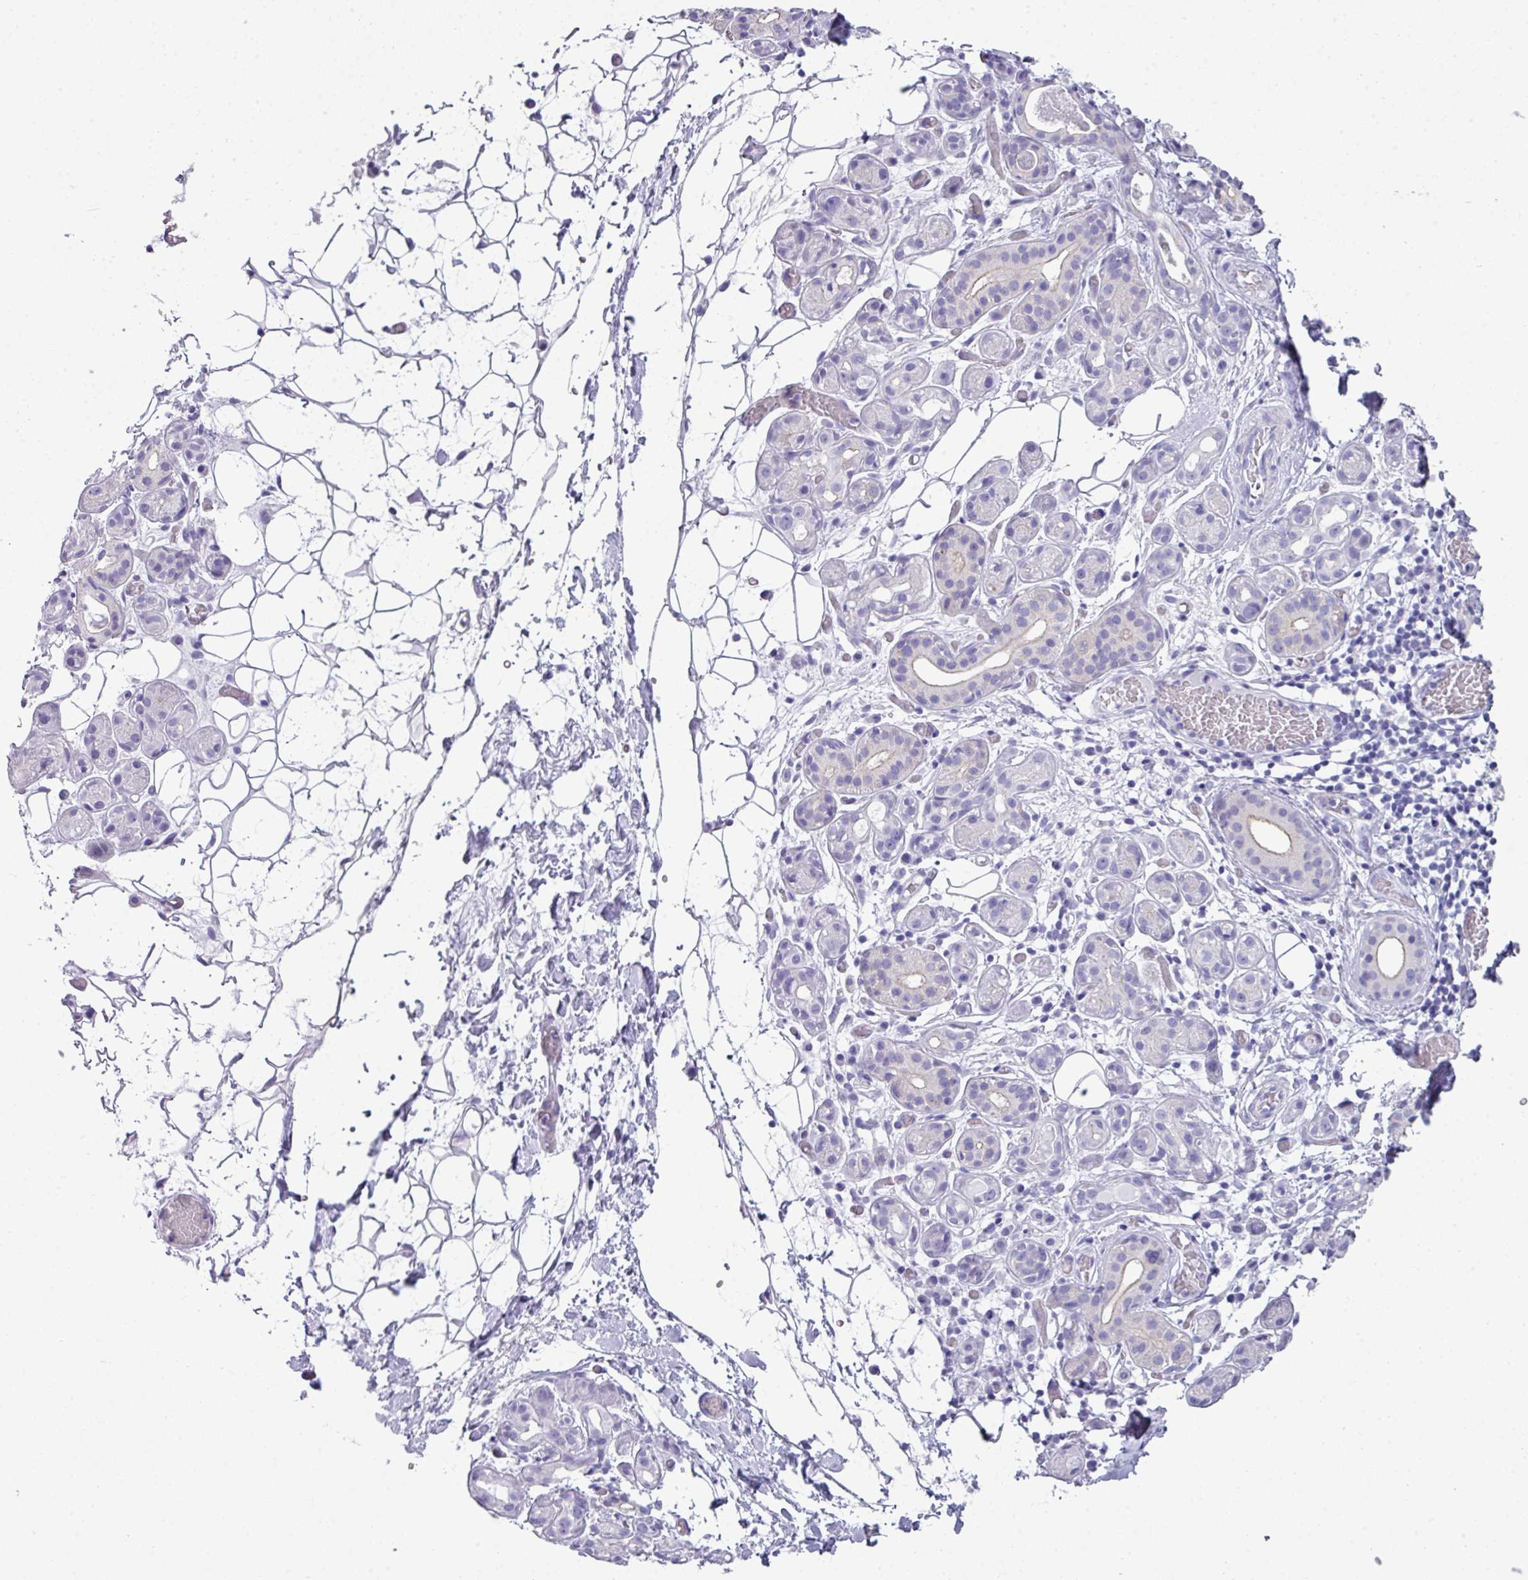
{"staining": {"intensity": "negative", "quantity": "none", "location": "none"}, "tissue": "salivary gland", "cell_type": "Glandular cells", "image_type": "normal", "snomed": [{"axis": "morphology", "description": "Normal tissue, NOS"}, {"axis": "topography", "description": "Salivary gland"}], "caption": "Glandular cells are negative for brown protein staining in benign salivary gland. (DAB immunohistochemistry with hematoxylin counter stain).", "gene": "ABCC5", "patient": {"sex": "male", "age": 82}}